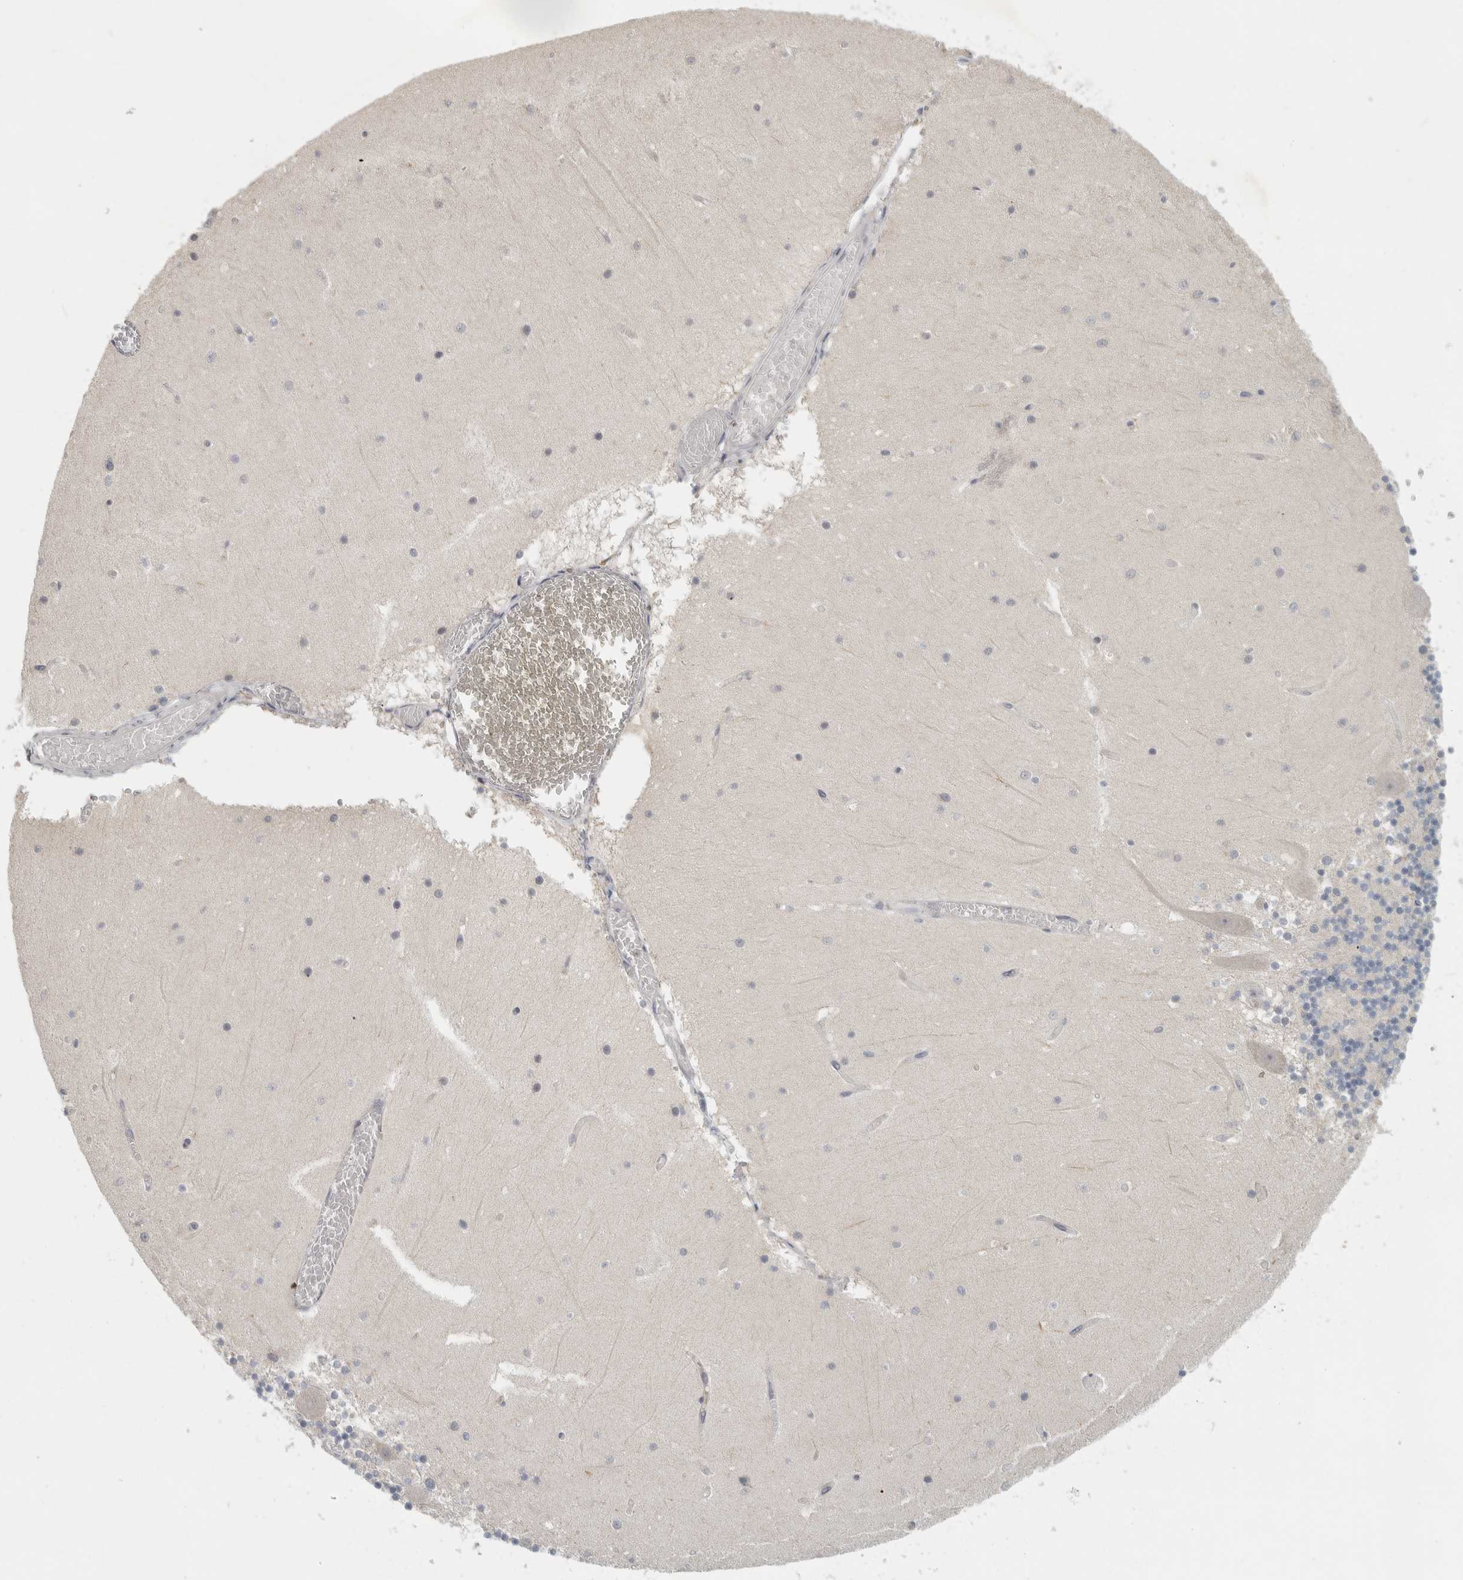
{"staining": {"intensity": "negative", "quantity": "none", "location": "none"}, "tissue": "cerebellum", "cell_type": "Cells in granular layer", "image_type": "normal", "snomed": [{"axis": "morphology", "description": "Normal tissue, NOS"}, {"axis": "topography", "description": "Cerebellum"}], "caption": "Cerebellum stained for a protein using IHC reveals no expression cells in granular layer.", "gene": "AFP", "patient": {"sex": "female", "age": 28}}